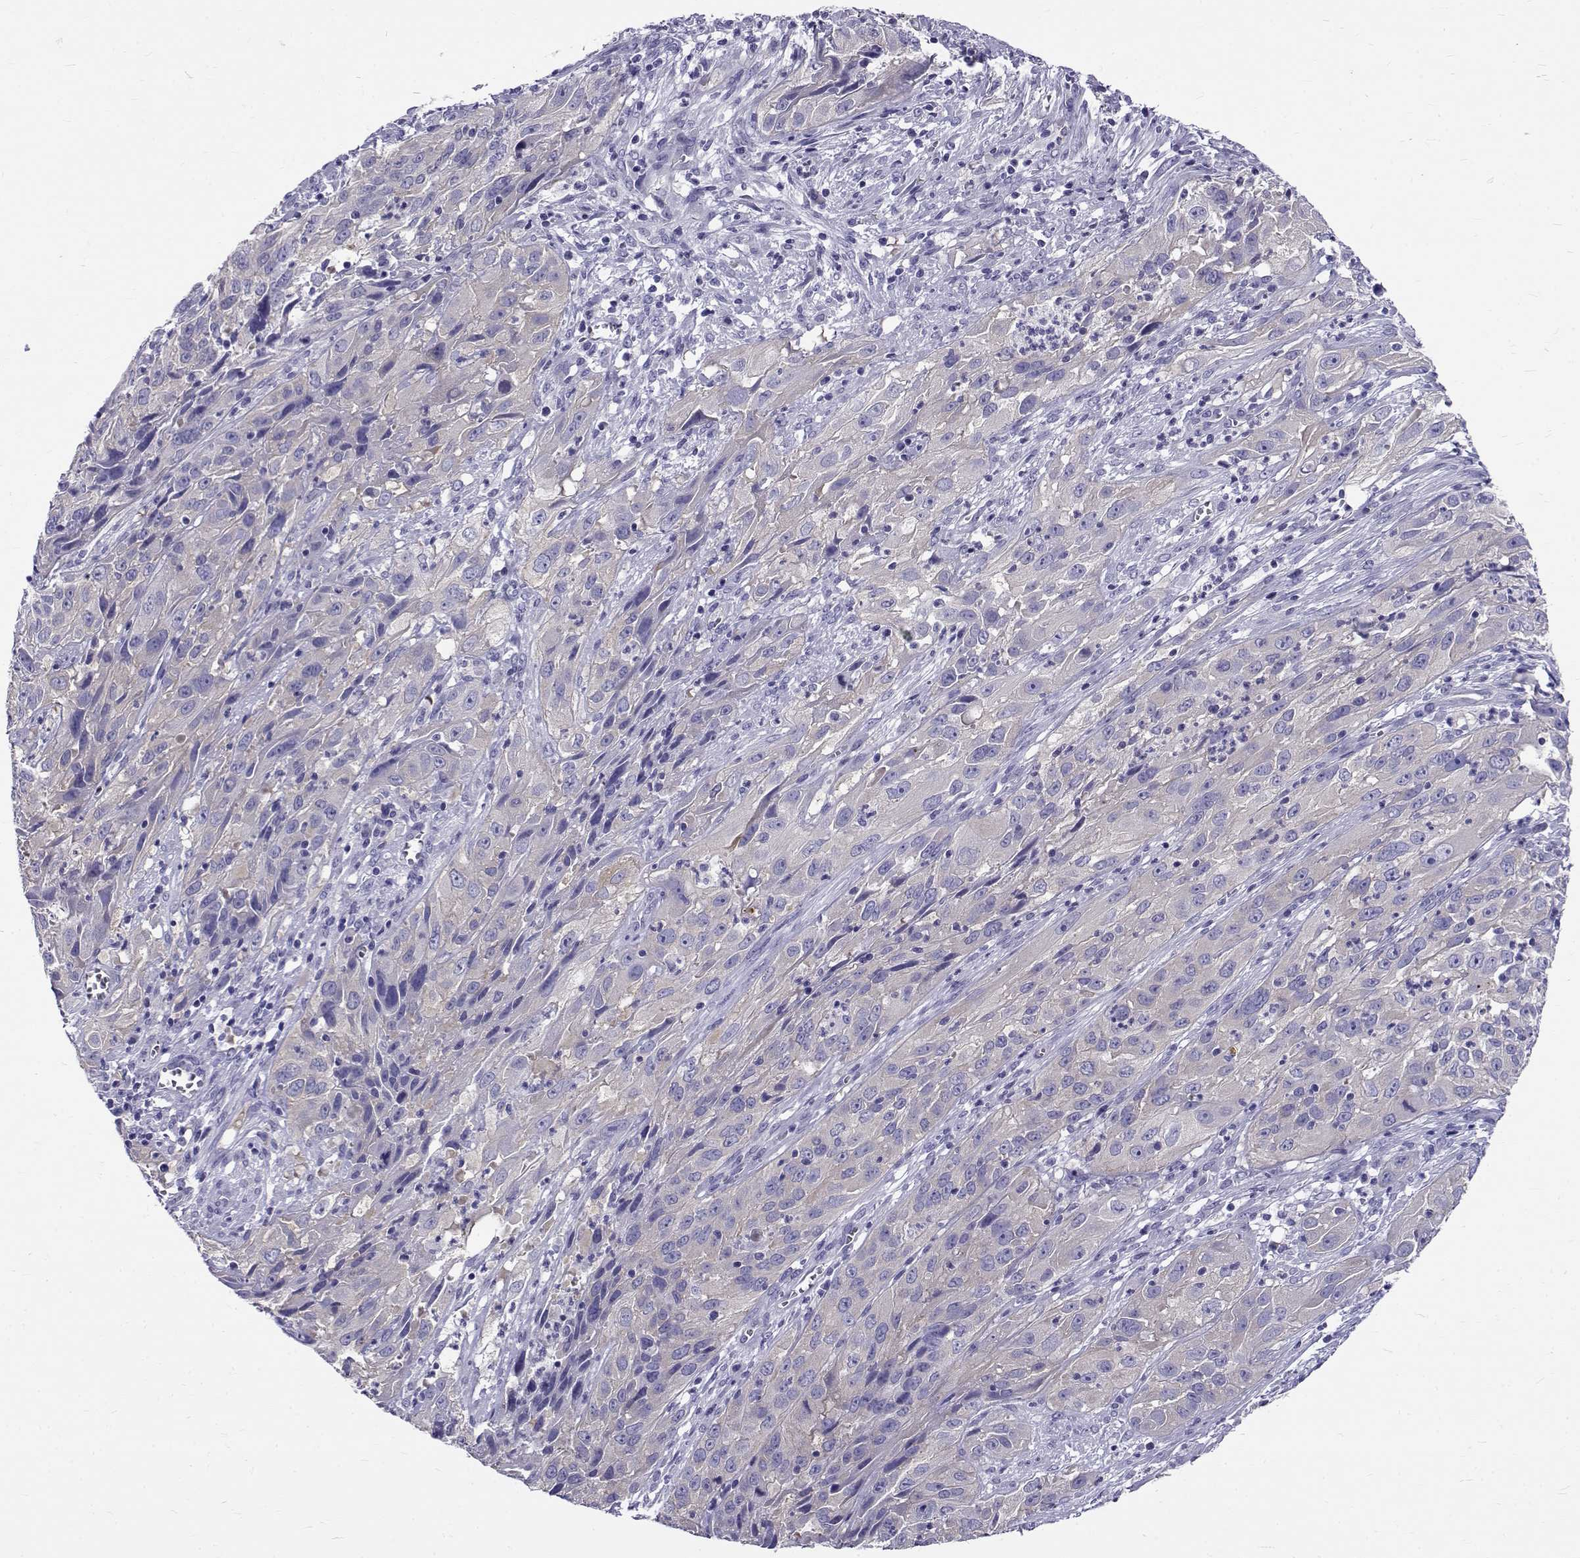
{"staining": {"intensity": "negative", "quantity": "none", "location": "none"}, "tissue": "cervical cancer", "cell_type": "Tumor cells", "image_type": "cancer", "snomed": [{"axis": "morphology", "description": "Squamous cell carcinoma, NOS"}, {"axis": "topography", "description": "Cervix"}], "caption": "An immunohistochemistry (IHC) image of cervical cancer is shown. There is no staining in tumor cells of cervical cancer.", "gene": "IGSF1", "patient": {"sex": "female", "age": 32}}